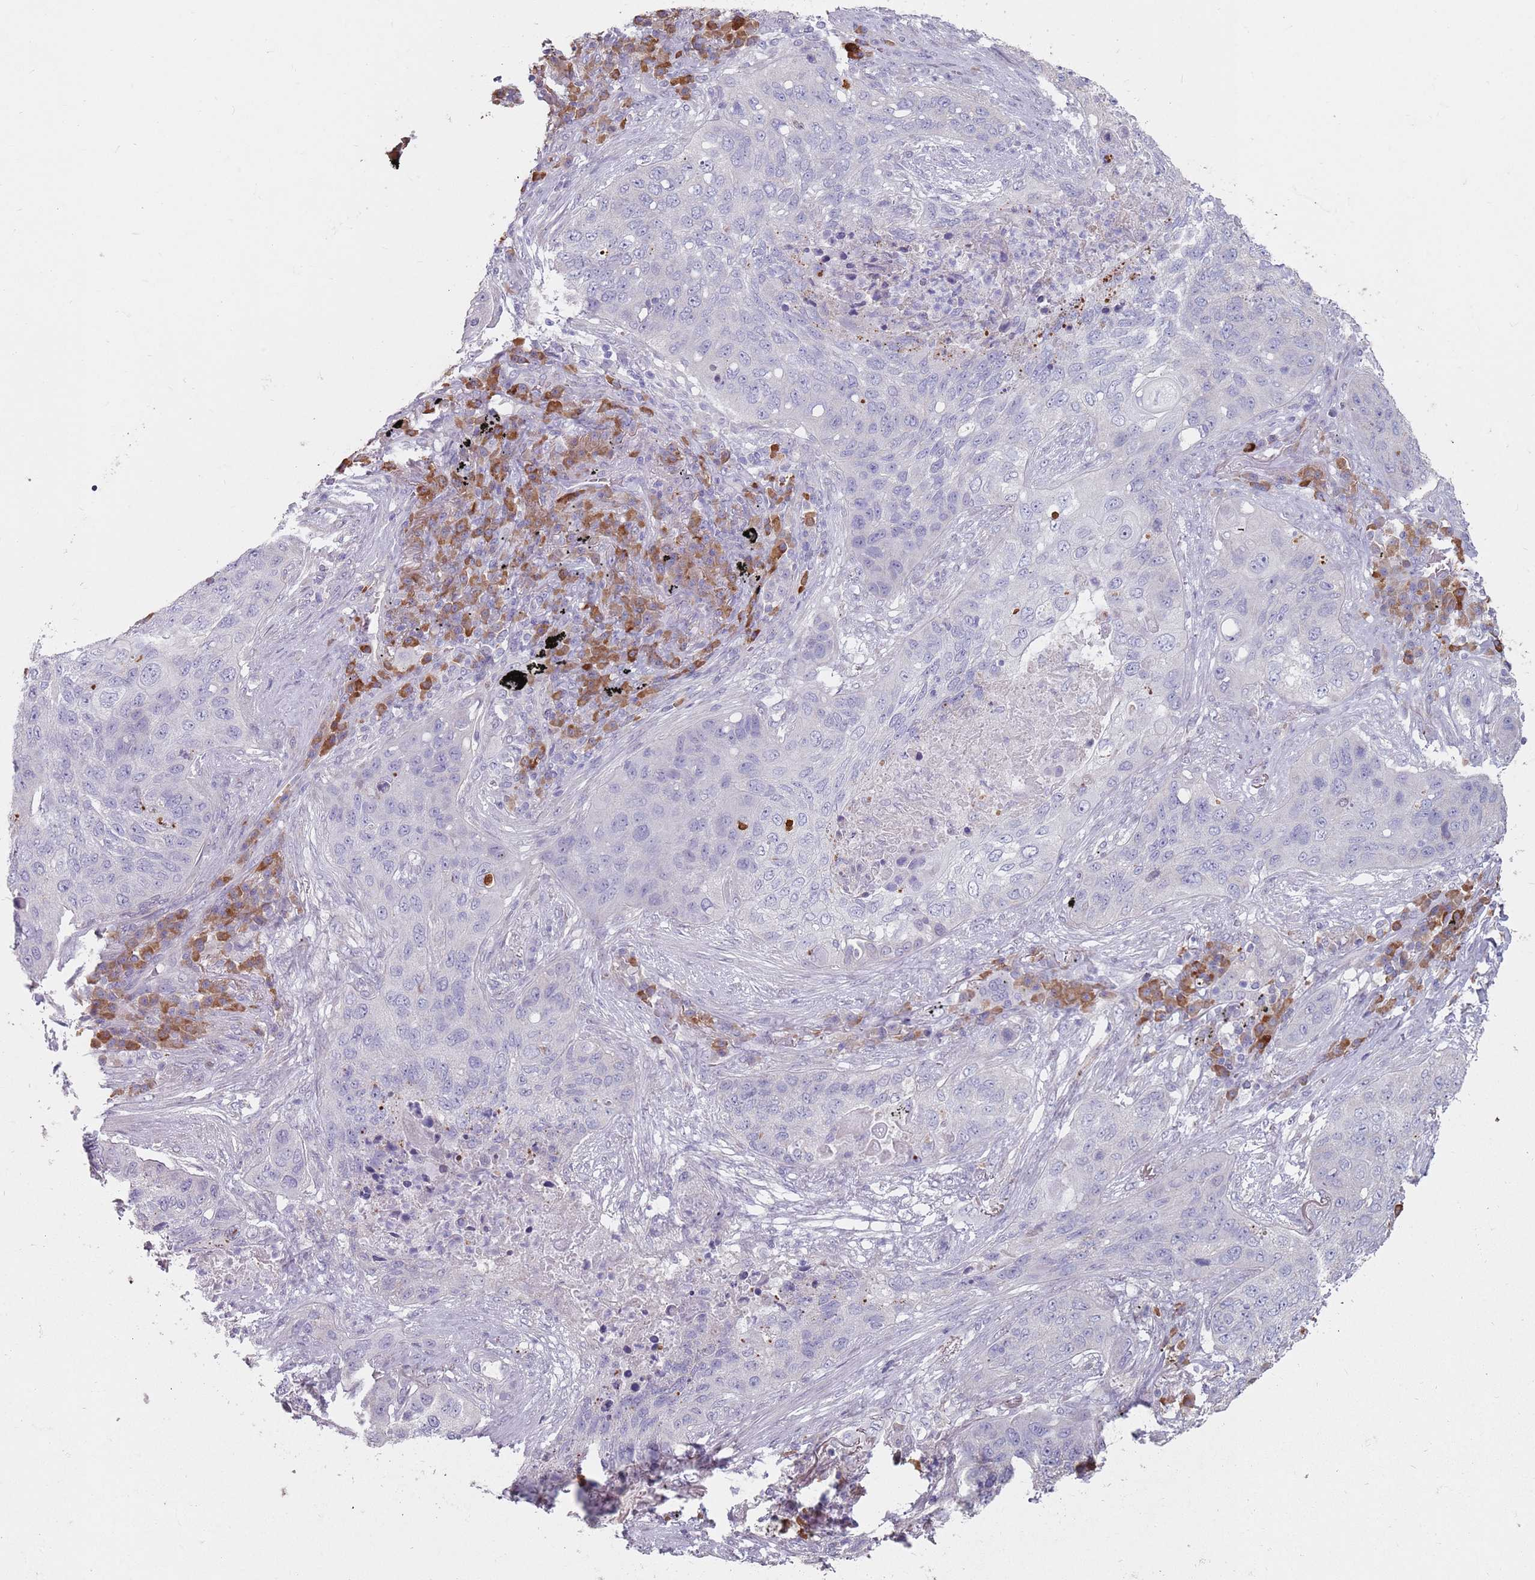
{"staining": {"intensity": "negative", "quantity": "none", "location": "none"}, "tissue": "lung cancer", "cell_type": "Tumor cells", "image_type": "cancer", "snomed": [{"axis": "morphology", "description": "Squamous cell carcinoma, NOS"}, {"axis": "topography", "description": "Lung"}], "caption": "DAB (3,3'-diaminobenzidine) immunohistochemical staining of human lung cancer (squamous cell carcinoma) displays no significant positivity in tumor cells.", "gene": "DXO", "patient": {"sex": "female", "age": 63}}